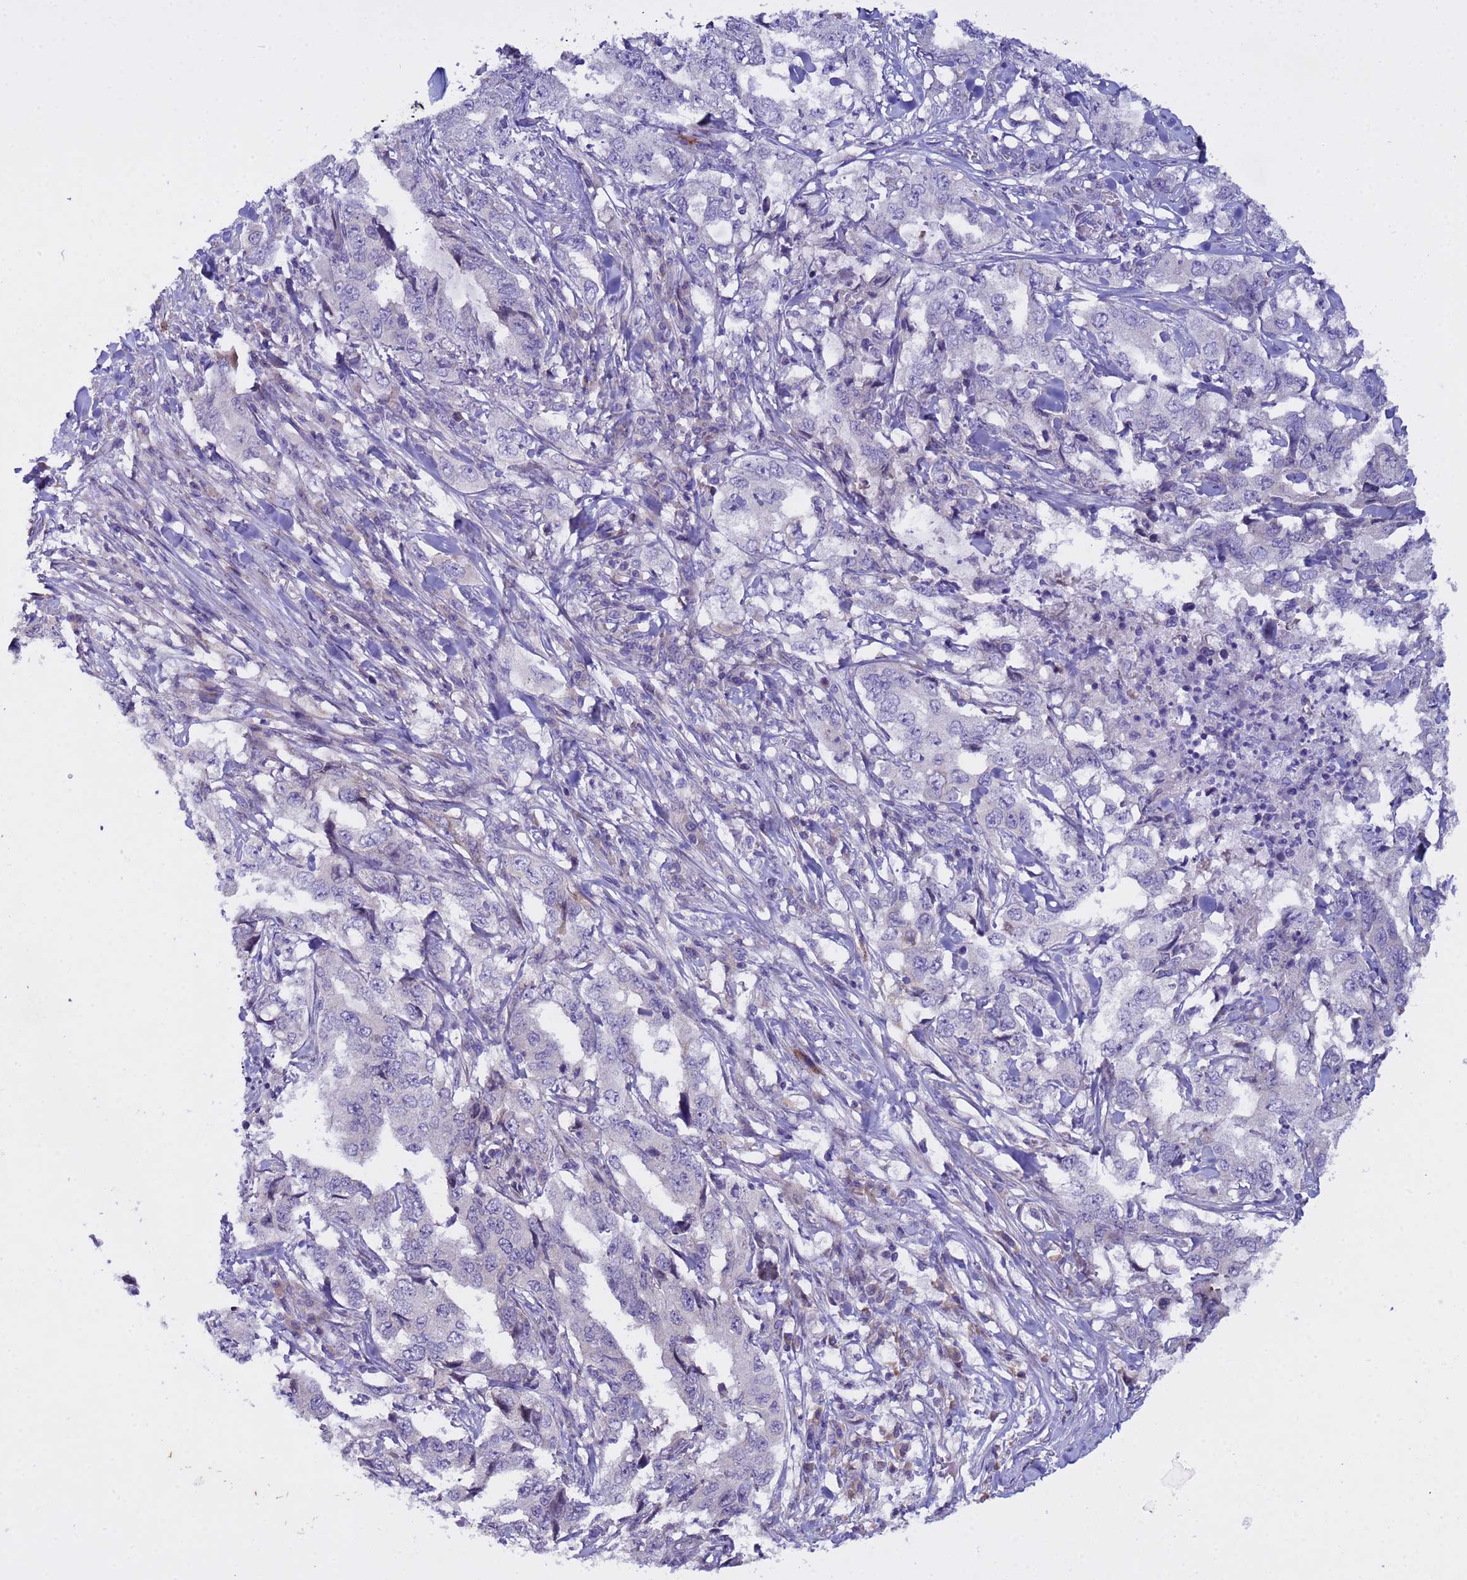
{"staining": {"intensity": "negative", "quantity": "none", "location": "none"}, "tissue": "lung cancer", "cell_type": "Tumor cells", "image_type": "cancer", "snomed": [{"axis": "morphology", "description": "Adenocarcinoma, NOS"}, {"axis": "topography", "description": "Lung"}], "caption": "Protein analysis of adenocarcinoma (lung) displays no significant expression in tumor cells. The staining is performed using DAB brown chromogen with nuclei counter-stained in using hematoxylin.", "gene": "IGSF11", "patient": {"sex": "female", "age": 51}}